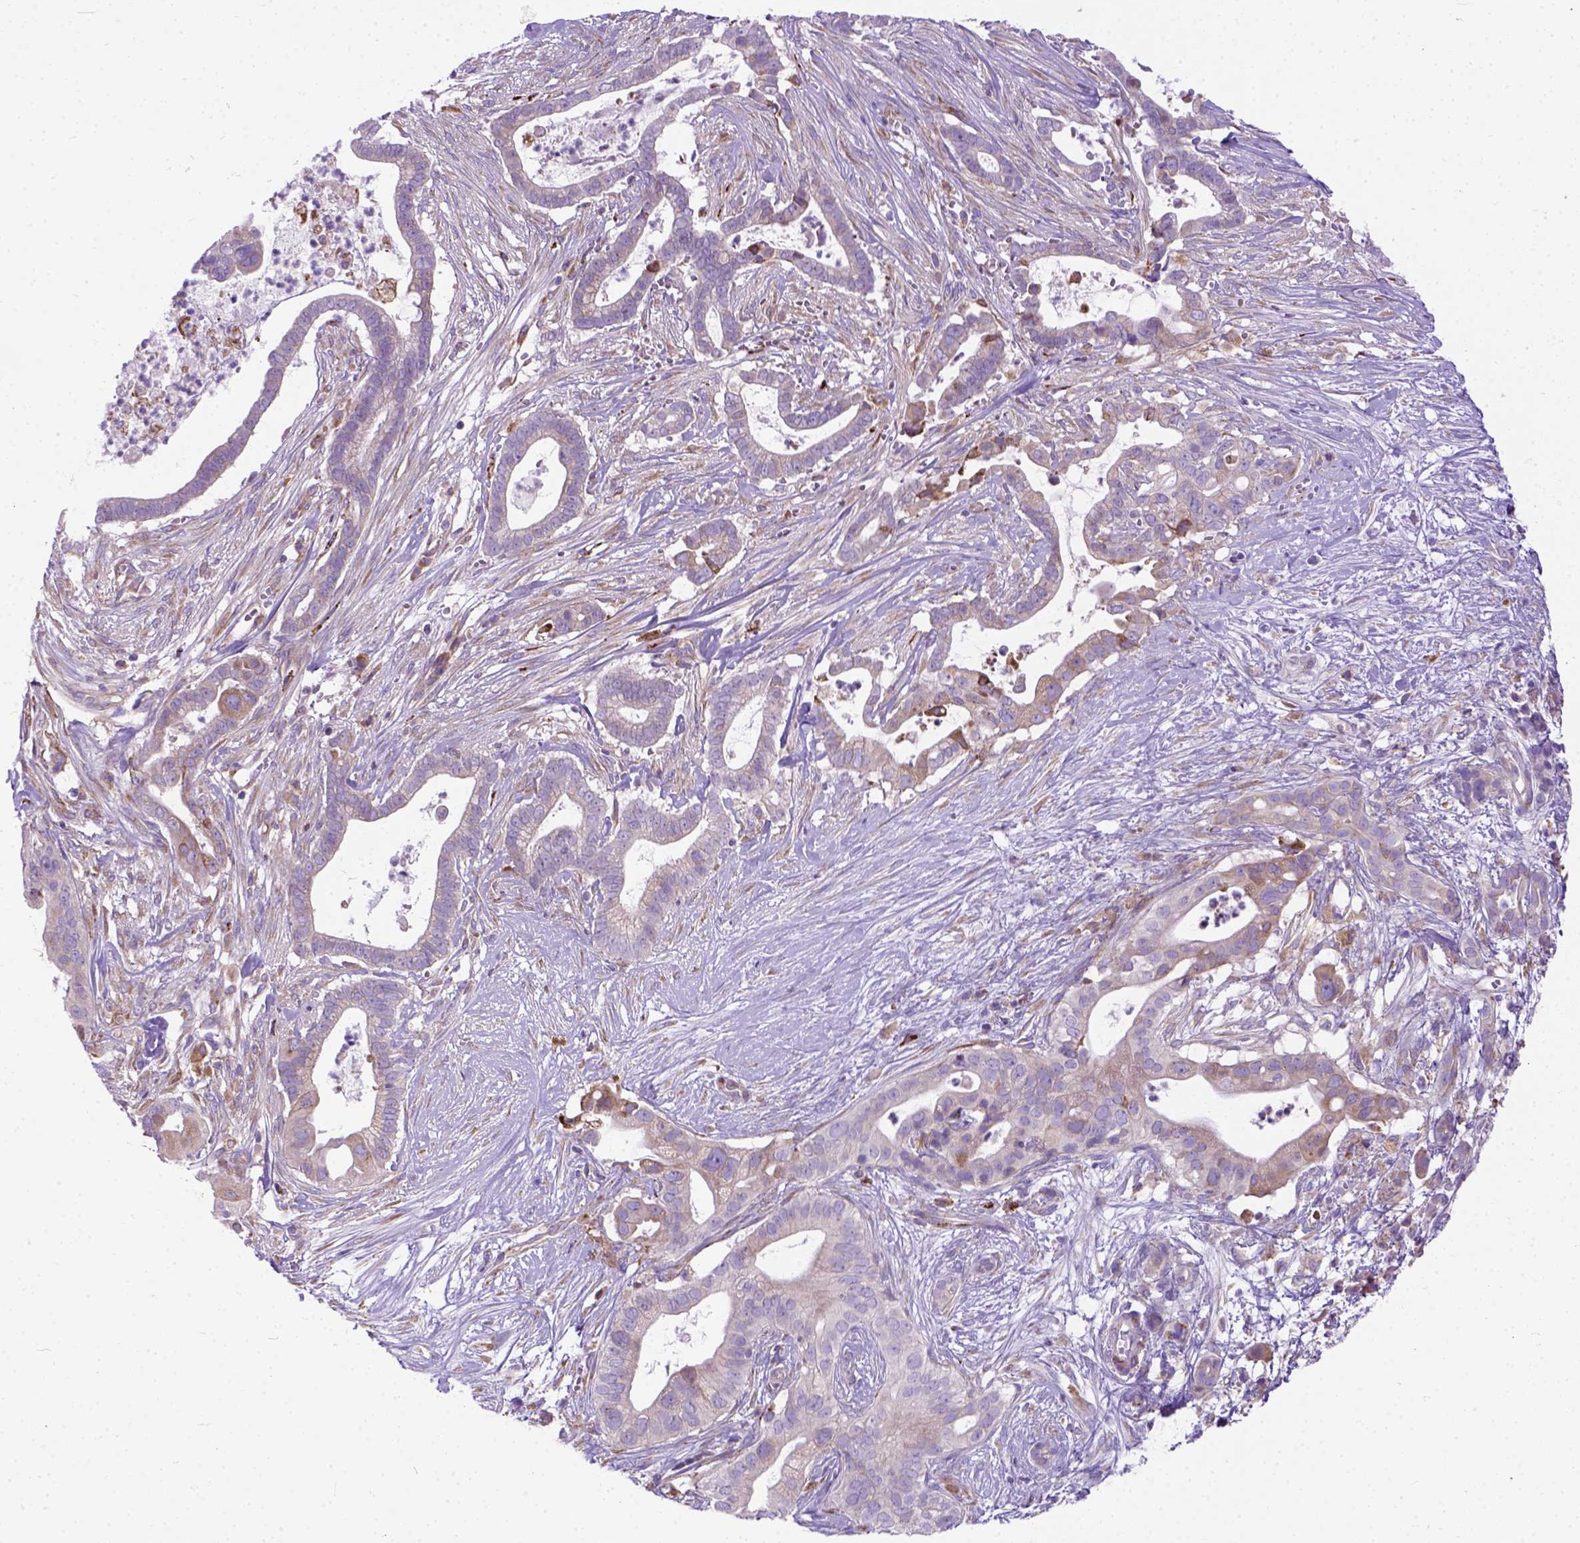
{"staining": {"intensity": "moderate", "quantity": "25%-75%", "location": "cytoplasmic/membranous"}, "tissue": "pancreatic cancer", "cell_type": "Tumor cells", "image_type": "cancer", "snomed": [{"axis": "morphology", "description": "Adenocarcinoma, NOS"}, {"axis": "topography", "description": "Pancreas"}], "caption": "Protein expression analysis of human pancreatic adenocarcinoma reveals moderate cytoplasmic/membranous positivity in about 25%-75% of tumor cells.", "gene": "PLK4", "patient": {"sex": "male", "age": 61}}